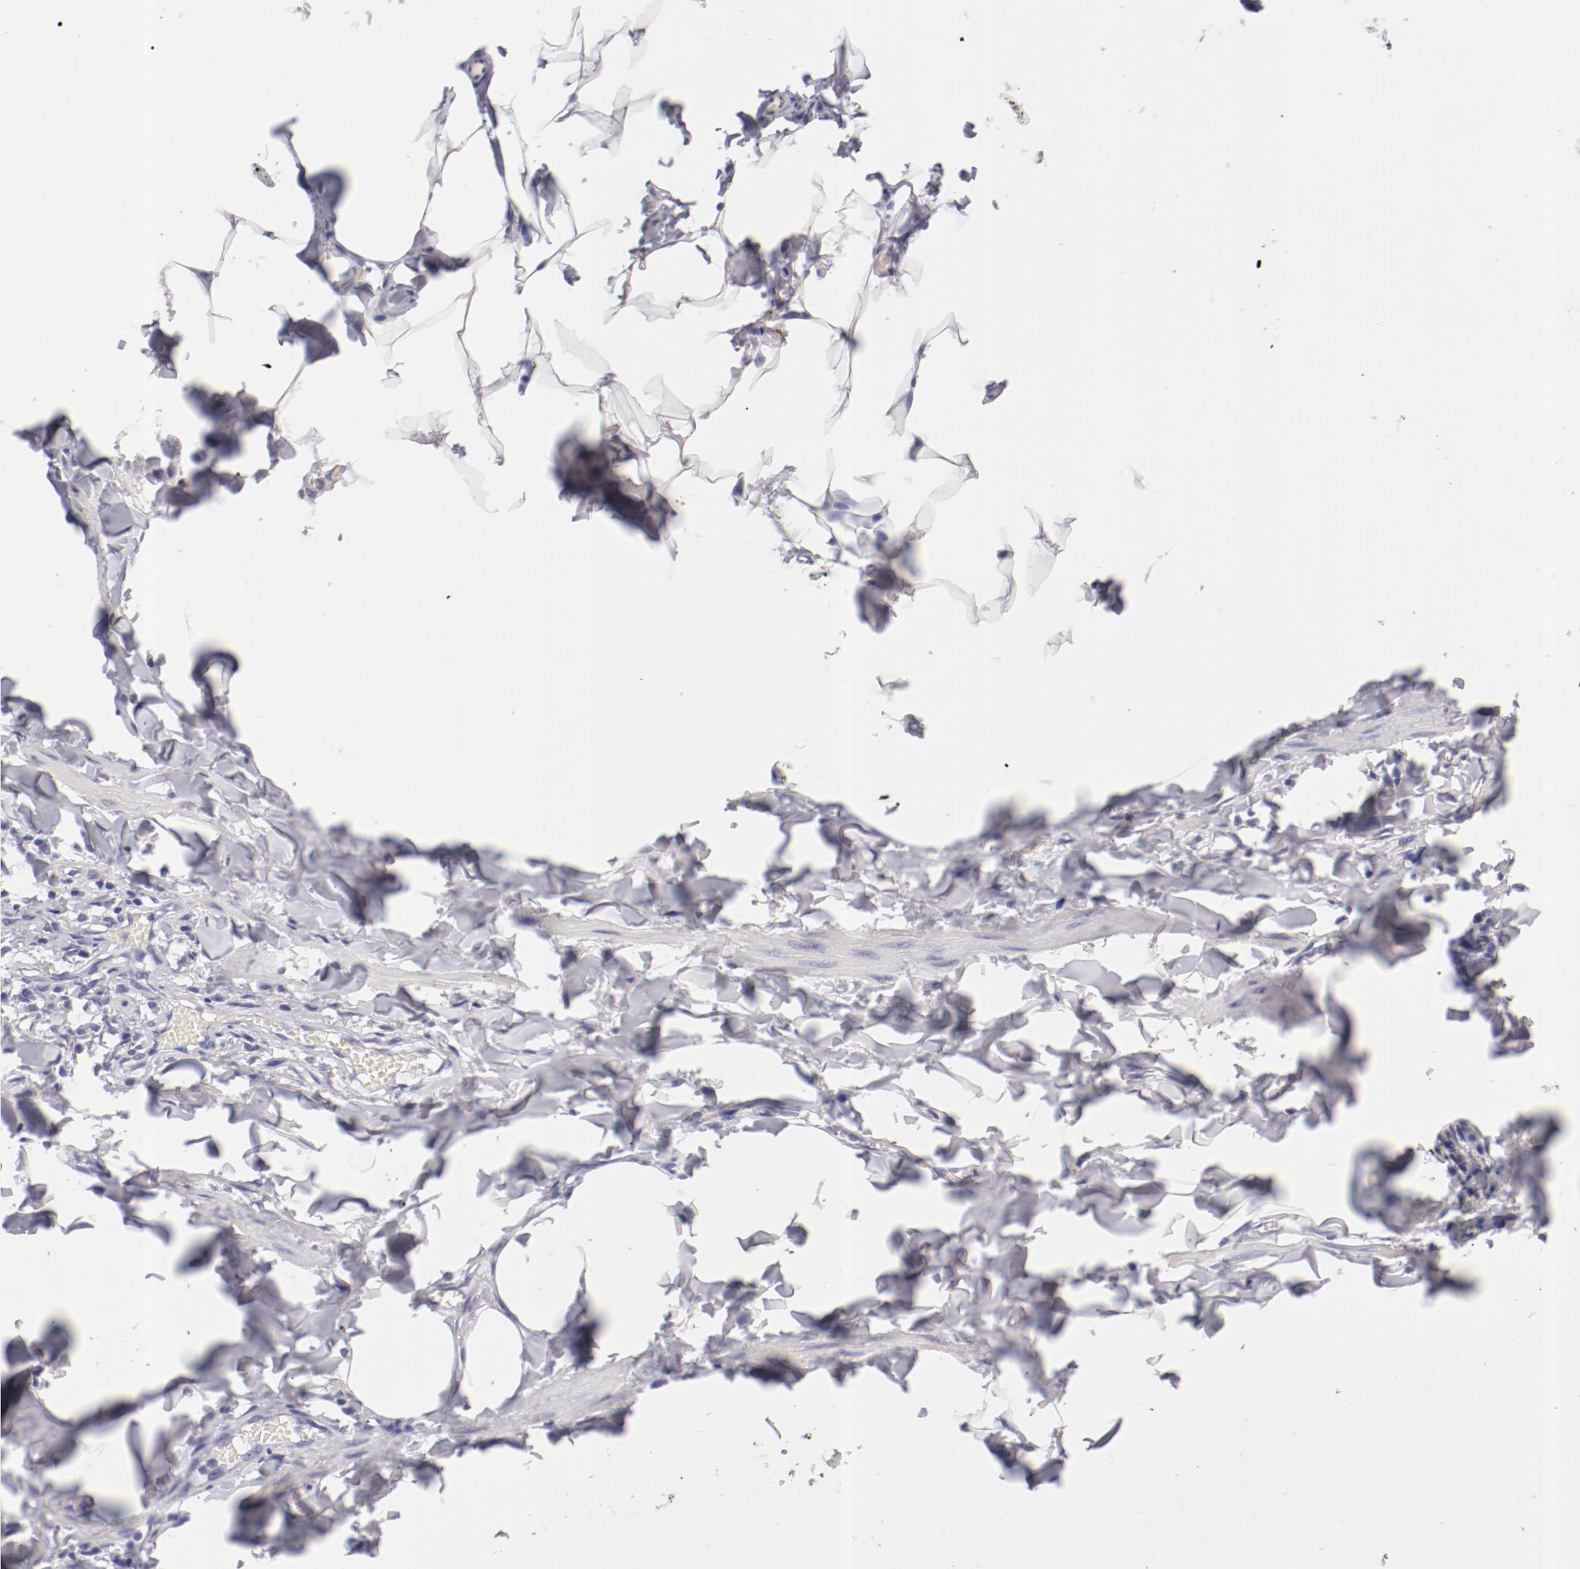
{"staining": {"intensity": "negative", "quantity": "none", "location": "none"}, "tissue": "adipose tissue", "cell_type": "Adipocytes", "image_type": "normal", "snomed": [{"axis": "morphology", "description": "Normal tissue, NOS"}, {"axis": "topography", "description": "Vascular tissue"}], "caption": "Micrograph shows no protein positivity in adipocytes of benign adipose tissue. (IHC, brightfield microscopy, high magnification).", "gene": "ENTPD5", "patient": {"sex": "male", "age": 41}}